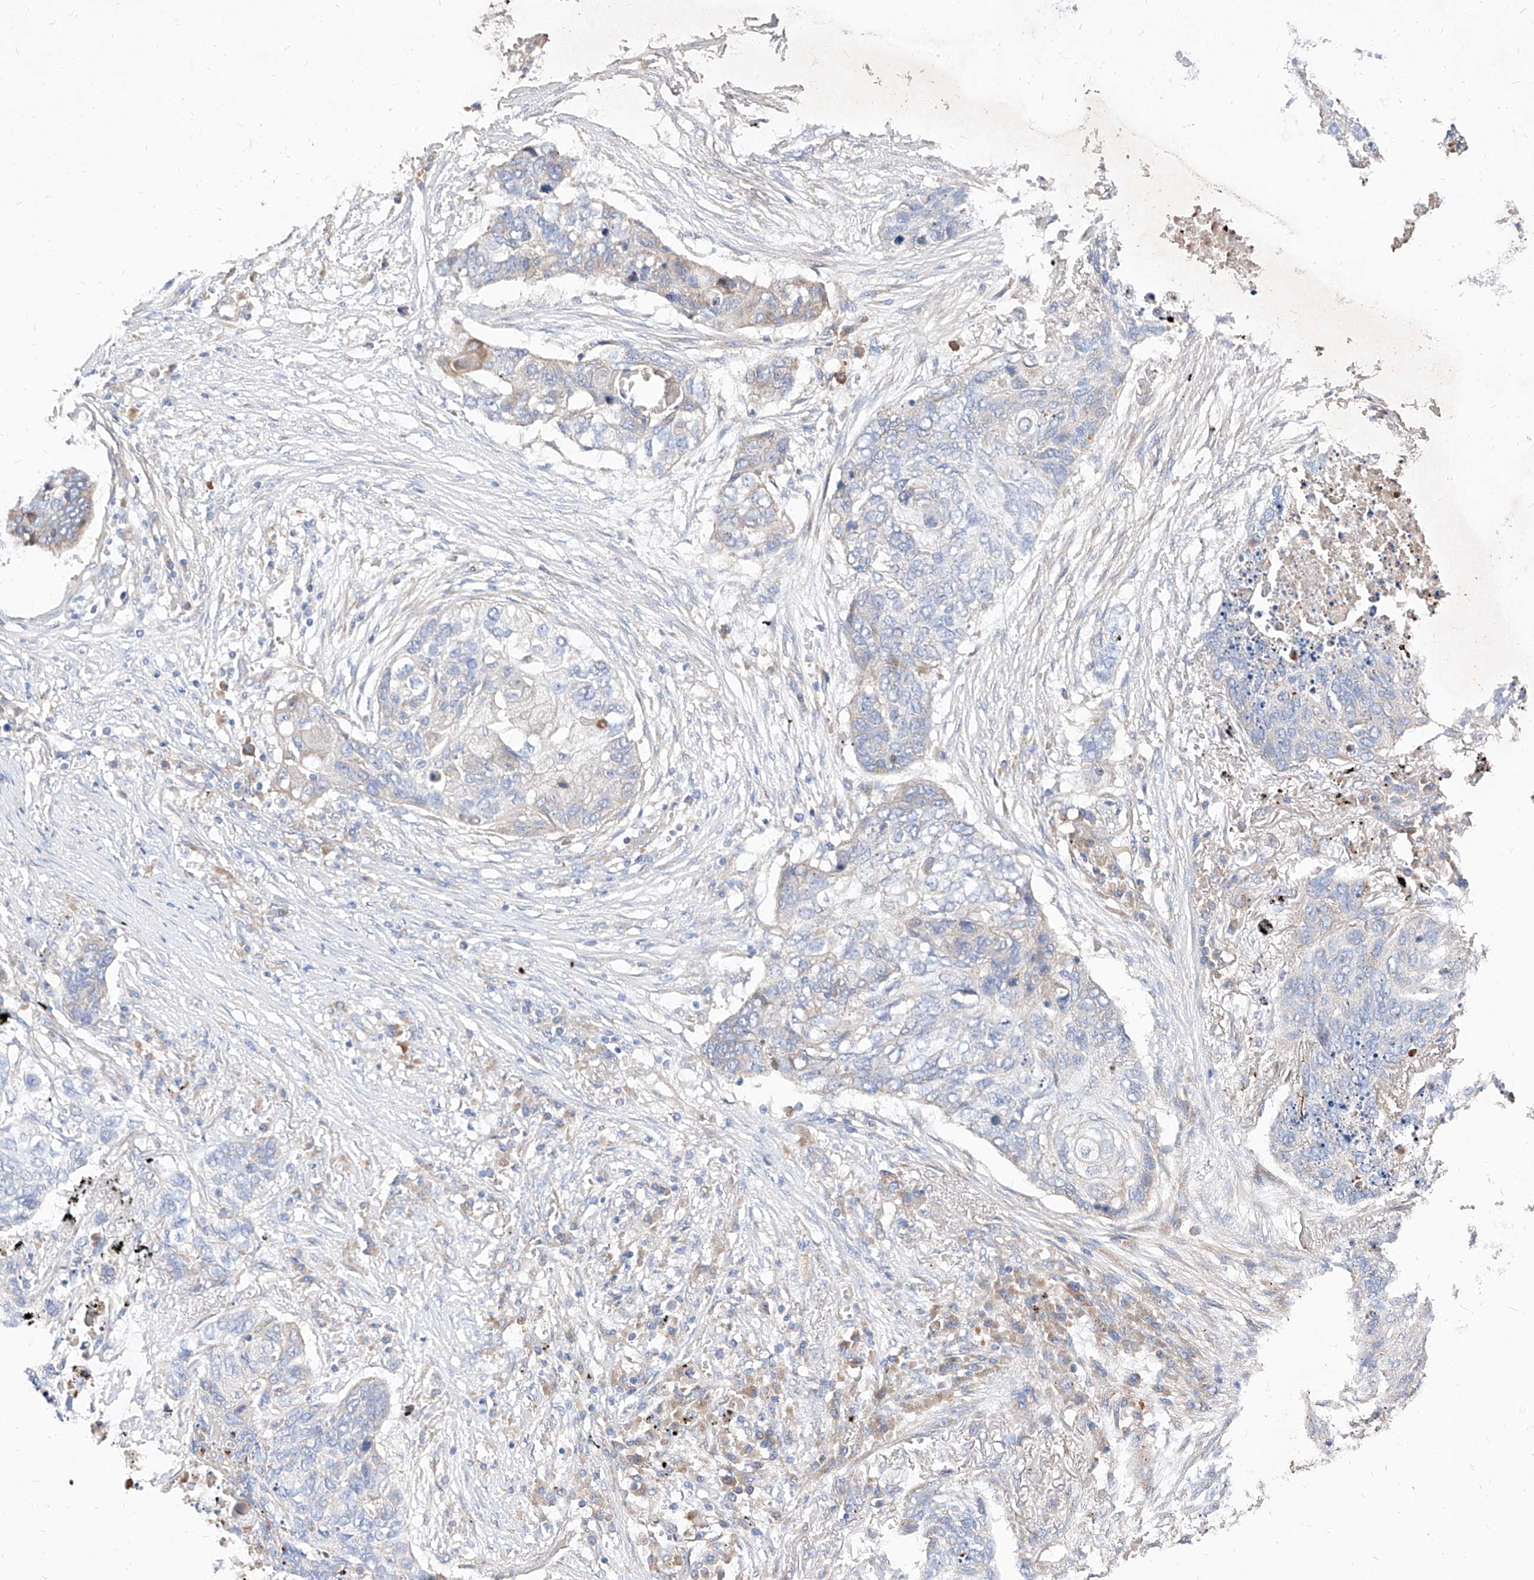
{"staining": {"intensity": "negative", "quantity": "none", "location": "none"}, "tissue": "lung cancer", "cell_type": "Tumor cells", "image_type": "cancer", "snomed": [{"axis": "morphology", "description": "Squamous cell carcinoma, NOS"}, {"axis": "topography", "description": "Lung"}], "caption": "A photomicrograph of human squamous cell carcinoma (lung) is negative for staining in tumor cells.", "gene": "DIRAS3", "patient": {"sex": "female", "age": 63}}